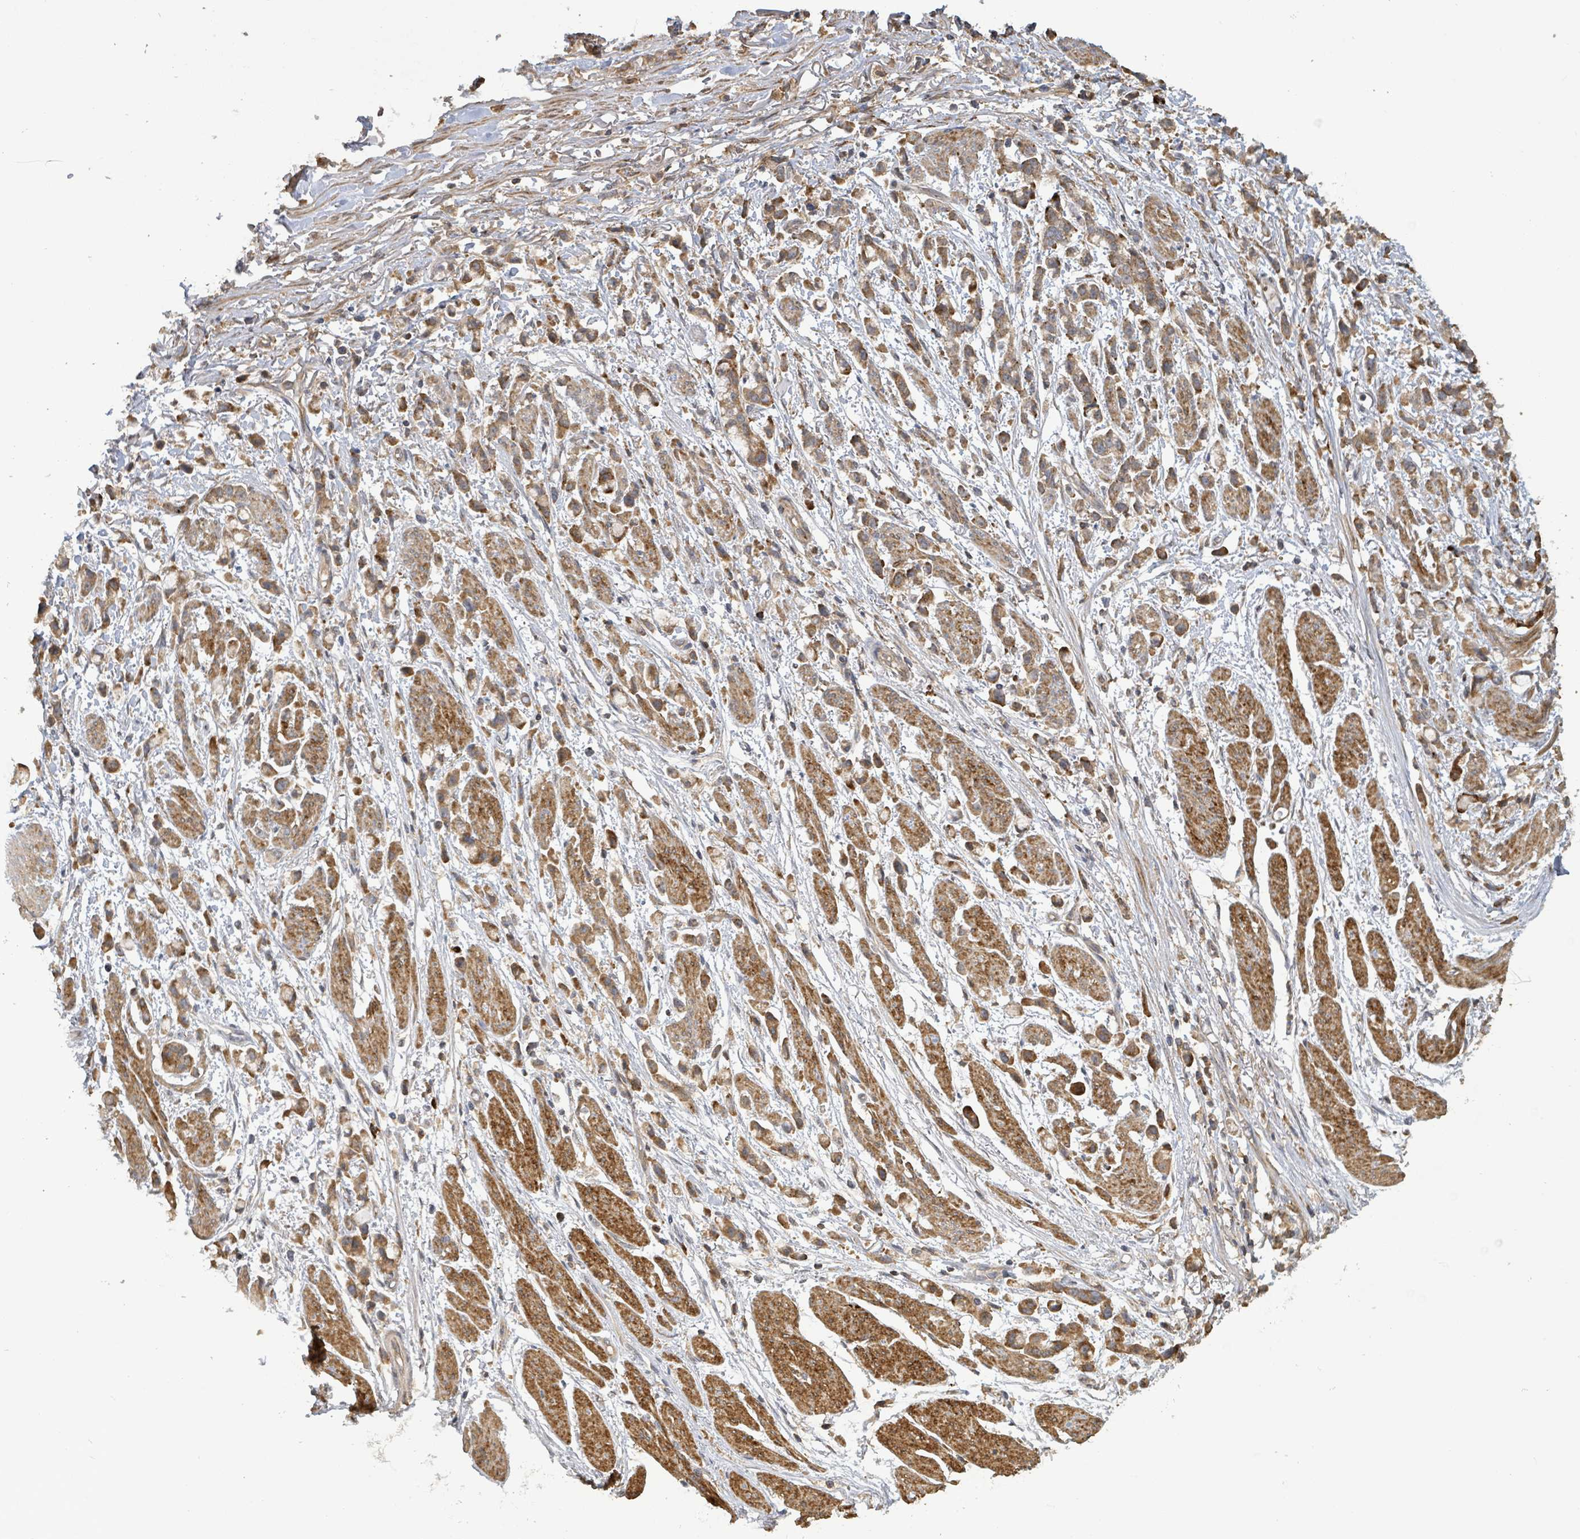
{"staining": {"intensity": "moderate", "quantity": ">75%", "location": "cytoplasmic/membranous"}, "tissue": "stomach cancer", "cell_type": "Tumor cells", "image_type": "cancer", "snomed": [{"axis": "morphology", "description": "Adenocarcinoma, NOS"}, {"axis": "topography", "description": "Stomach"}], "caption": "A histopathology image of stomach adenocarcinoma stained for a protein exhibits moderate cytoplasmic/membranous brown staining in tumor cells. The staining was performed using DAB, with brown indicating positive protein expression. Nuclei are stained blue with hematoxylin.", "gene": "STARD4", "patient": {"sex": "female", "age": 81}}